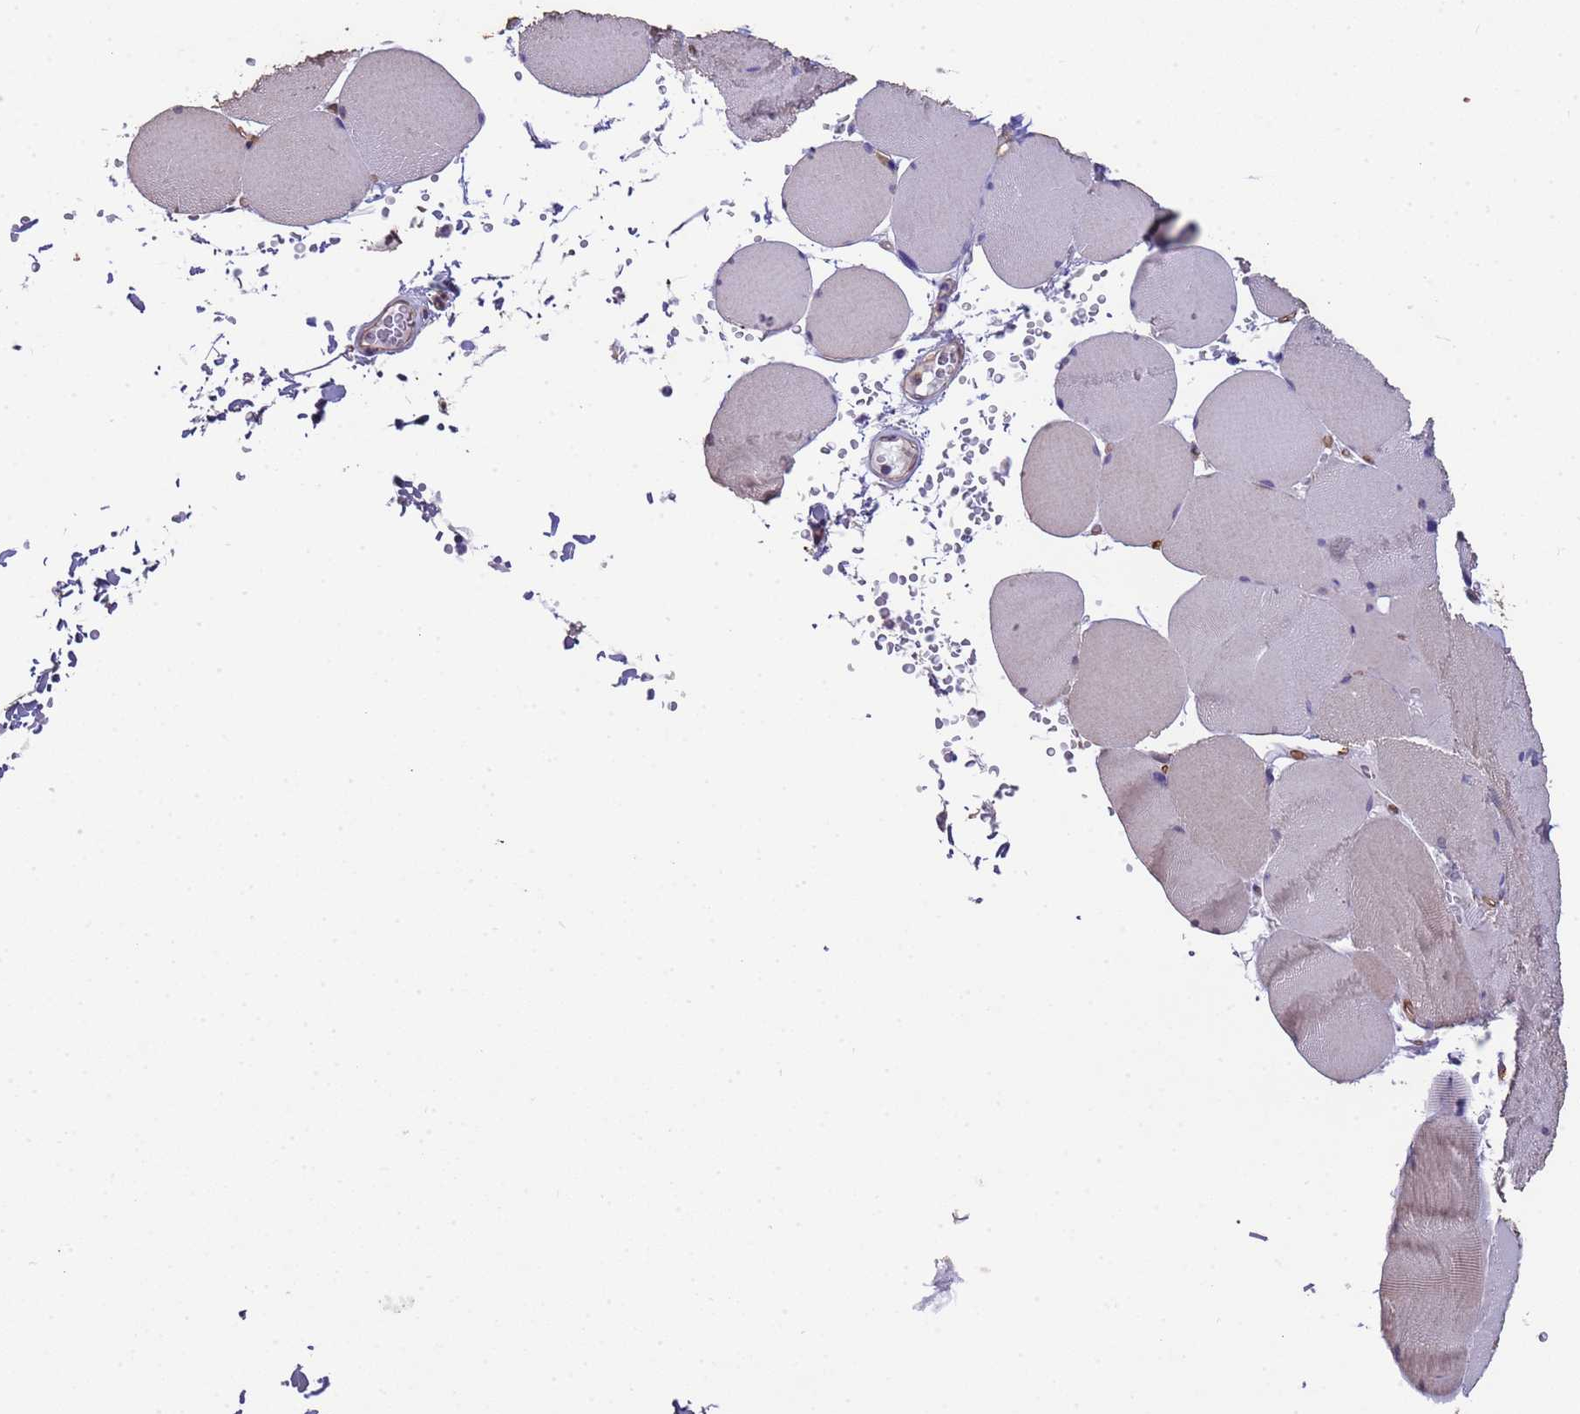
{"staining": {"intensity": "negative", "quantity": "none", "location": "none"}, "tissue": "skeletal muscle", "cell_type": "Myocytes", "image_type": "normal", "snomed": [{"axis": "morphology", "description": "Normal tissue, NOS"}, {"axis": "topography", "description": "Skeletal muscle"}, {"axis": "topography", "description": "Head-Neck"}], "caption": "Immunohistochemical staining of unremarkable human skeletal muscle exhibits no significant expression in myocytes.", "gene": "NPHP1", "patient": {"sex": "male", "age": 66}}